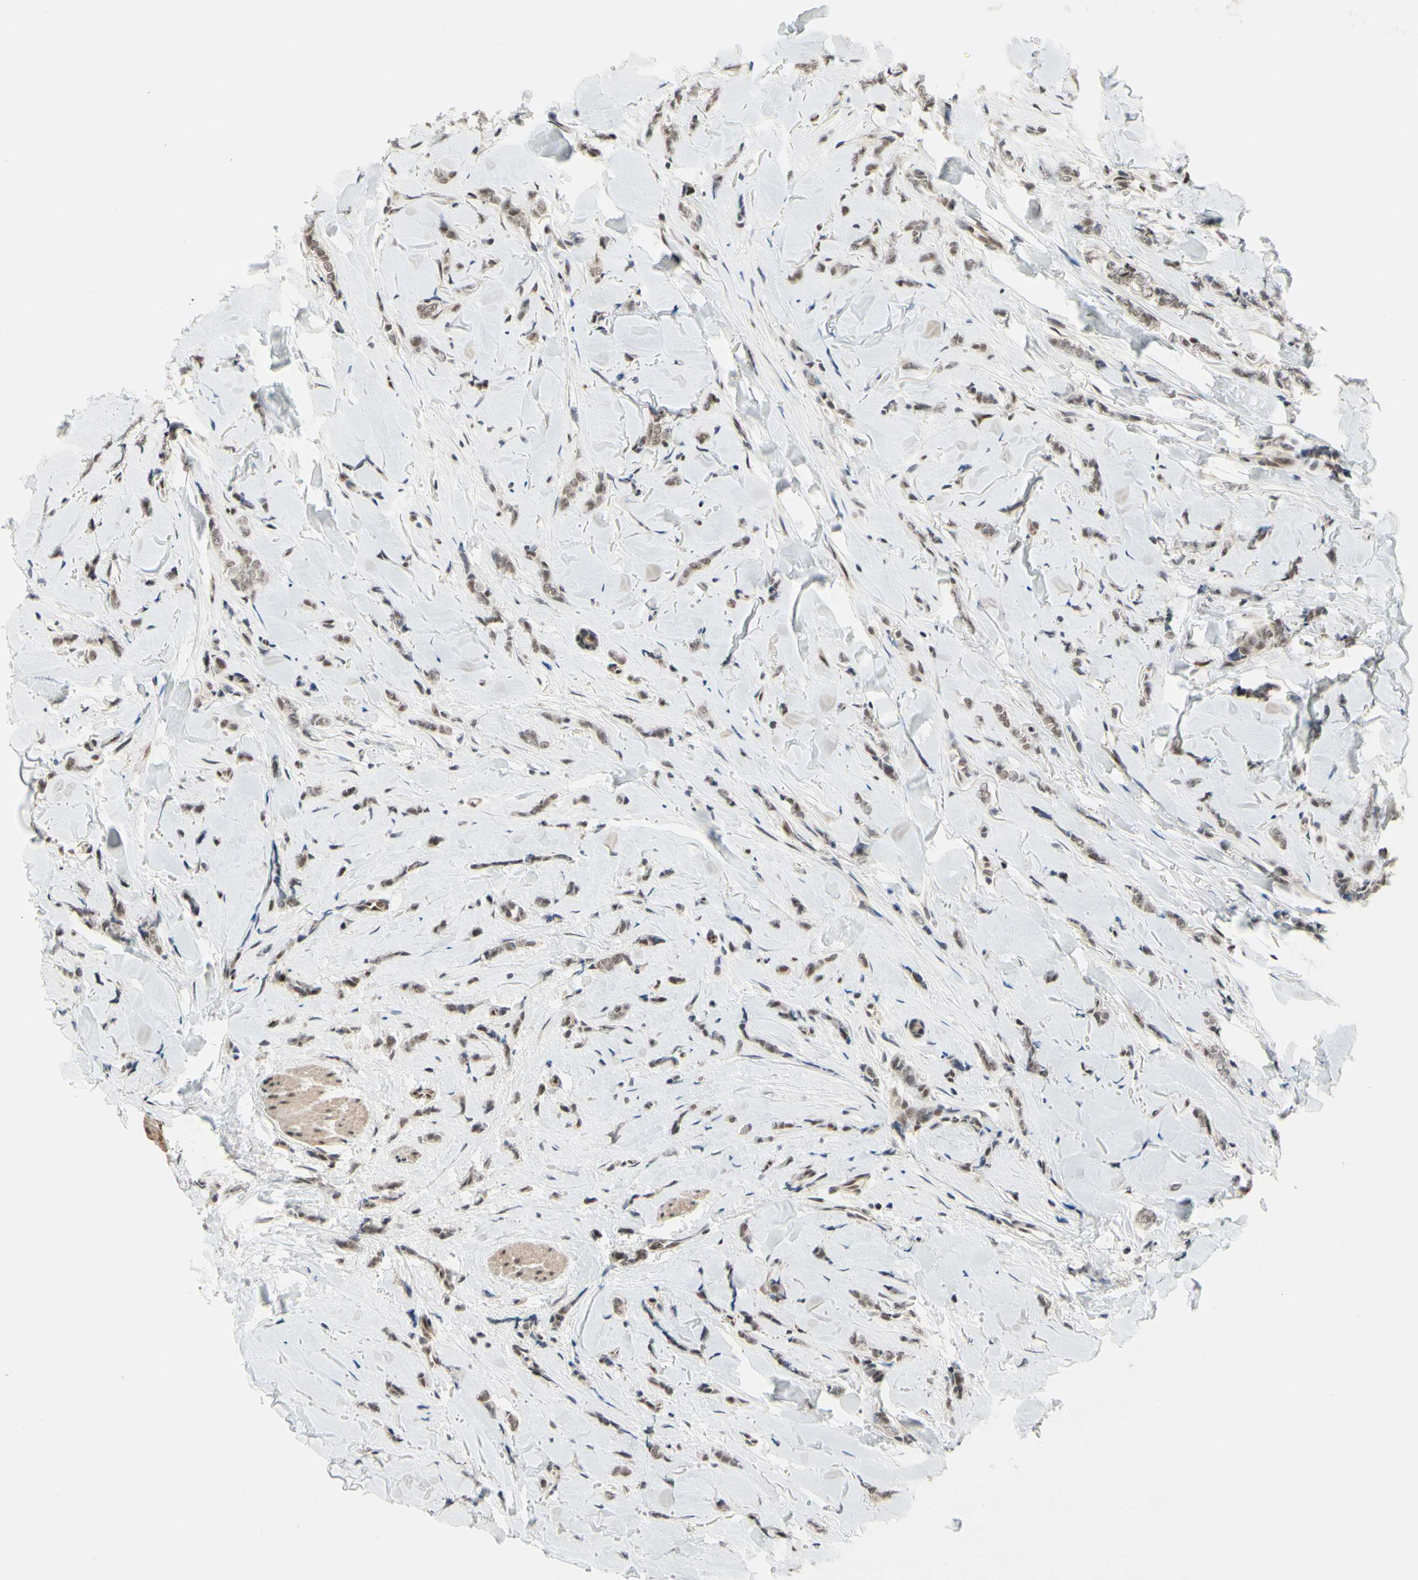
{"staining": {"intensity": "weak", "quantity": ">75%", "location": "nuclear"}, "tissue": "breast cancer", "cell_type": "Tumor cells", "image_type": "cancer", "snomed": [{"axis": "morphology", "description": "Lobular carcinoma"}, {"axis": "topography", "description": "Skin"}, {"axis": "topography", "description": "Breast"}], "caption": "Protein staining of breast lobular carcinoma tissue demonstrates weak nuclear expression in approximately >75% of tumor cells.", "gene": "TAF4", "patient": {"sex": "female", "age": 46}}